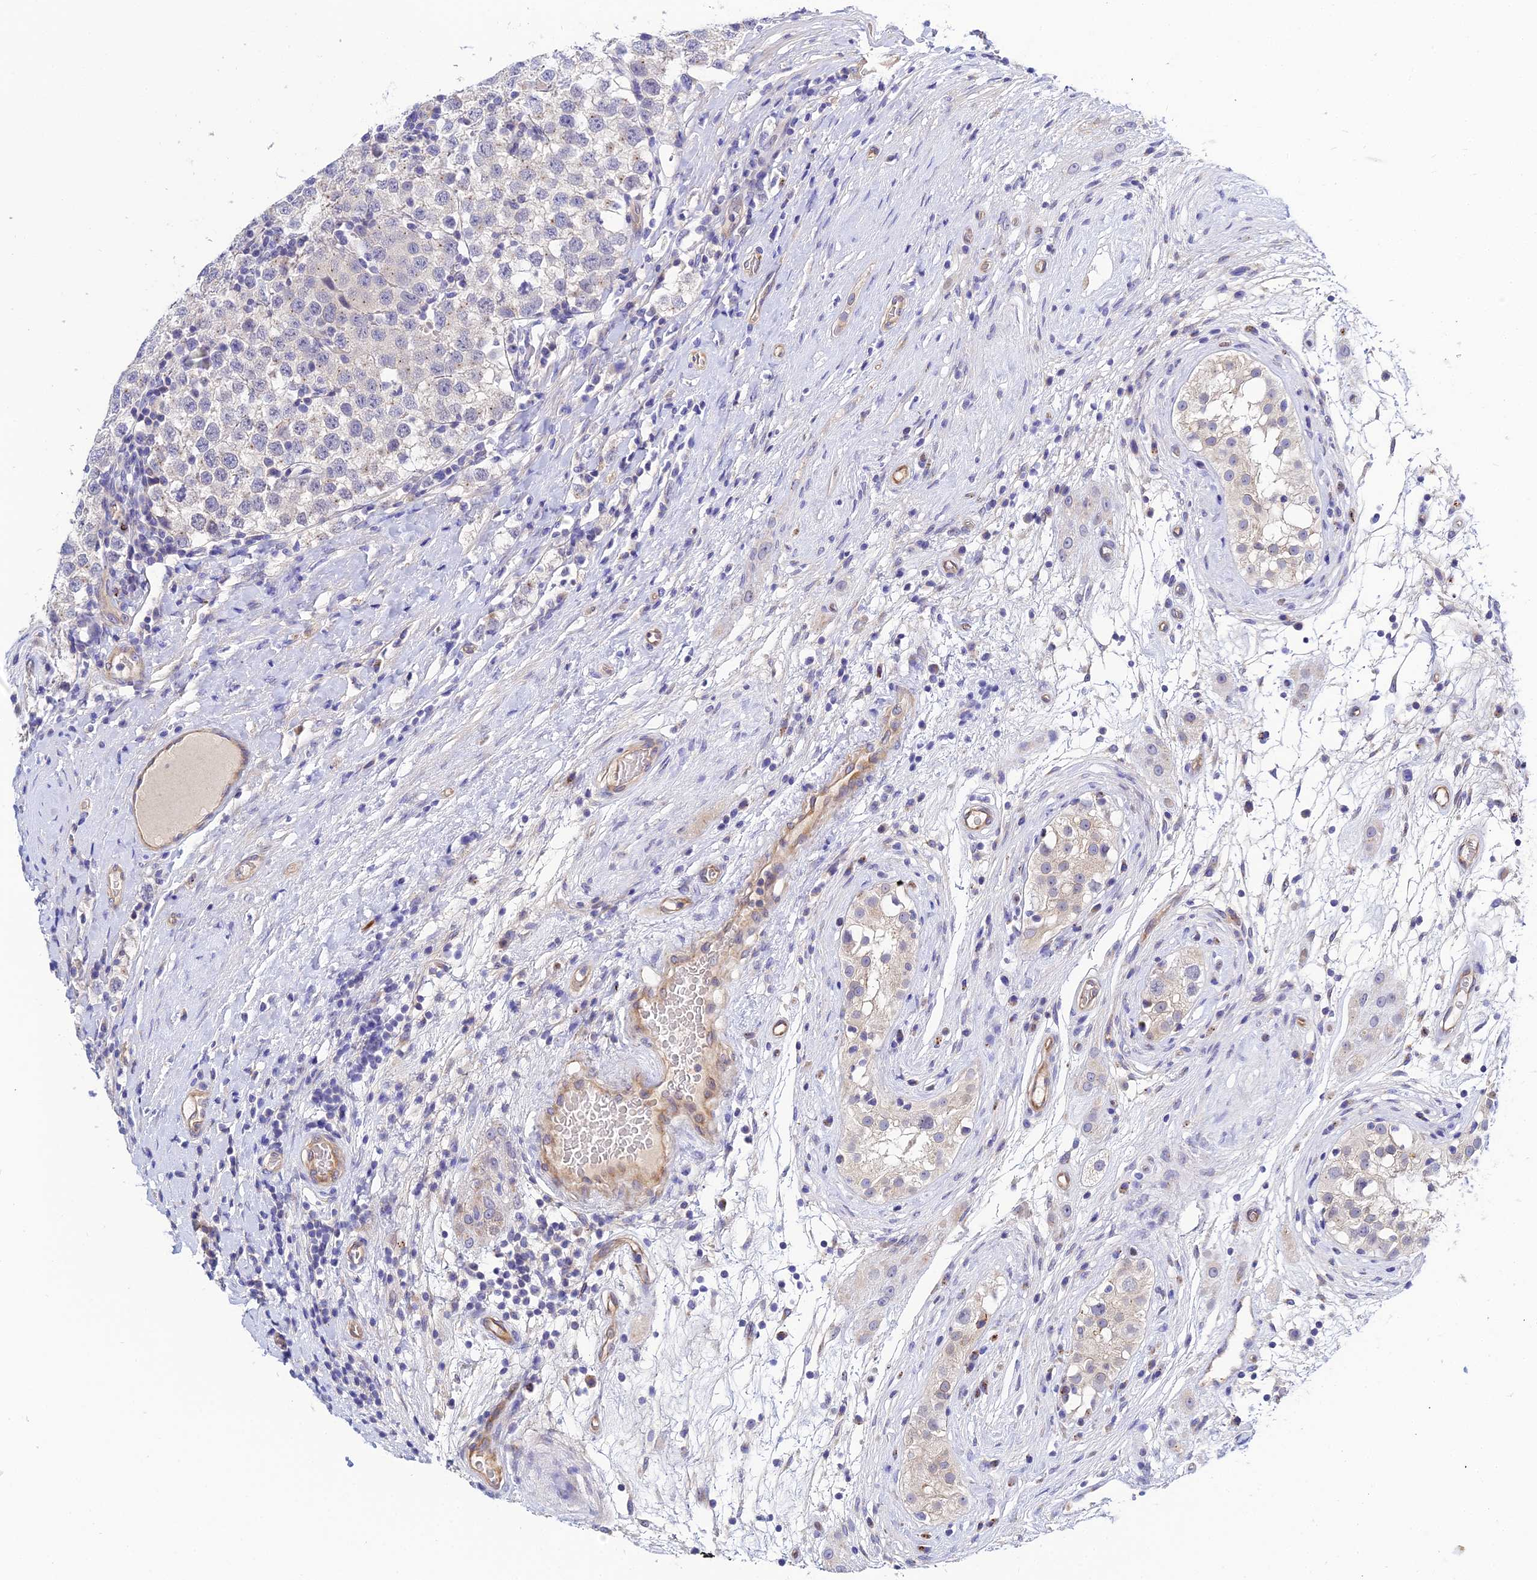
{"staining": {"intensity": "negative", "quantity": "none", "location": "none"}, "tissue": "testis cancer", "cell_type": "Tumor cells", "image_type": "cancer", "snomed": [{"axis": "morphology", "description": "Seminoma, NOS"}, {"axis": "topography", "description": "Testis"}], "caption": "Immunohistochemistry (IHC) of human testis cancer shows no expression in tumor cells.", "gene": "APOBEC3H", "patient": {"sex": "male", "age": 34}}